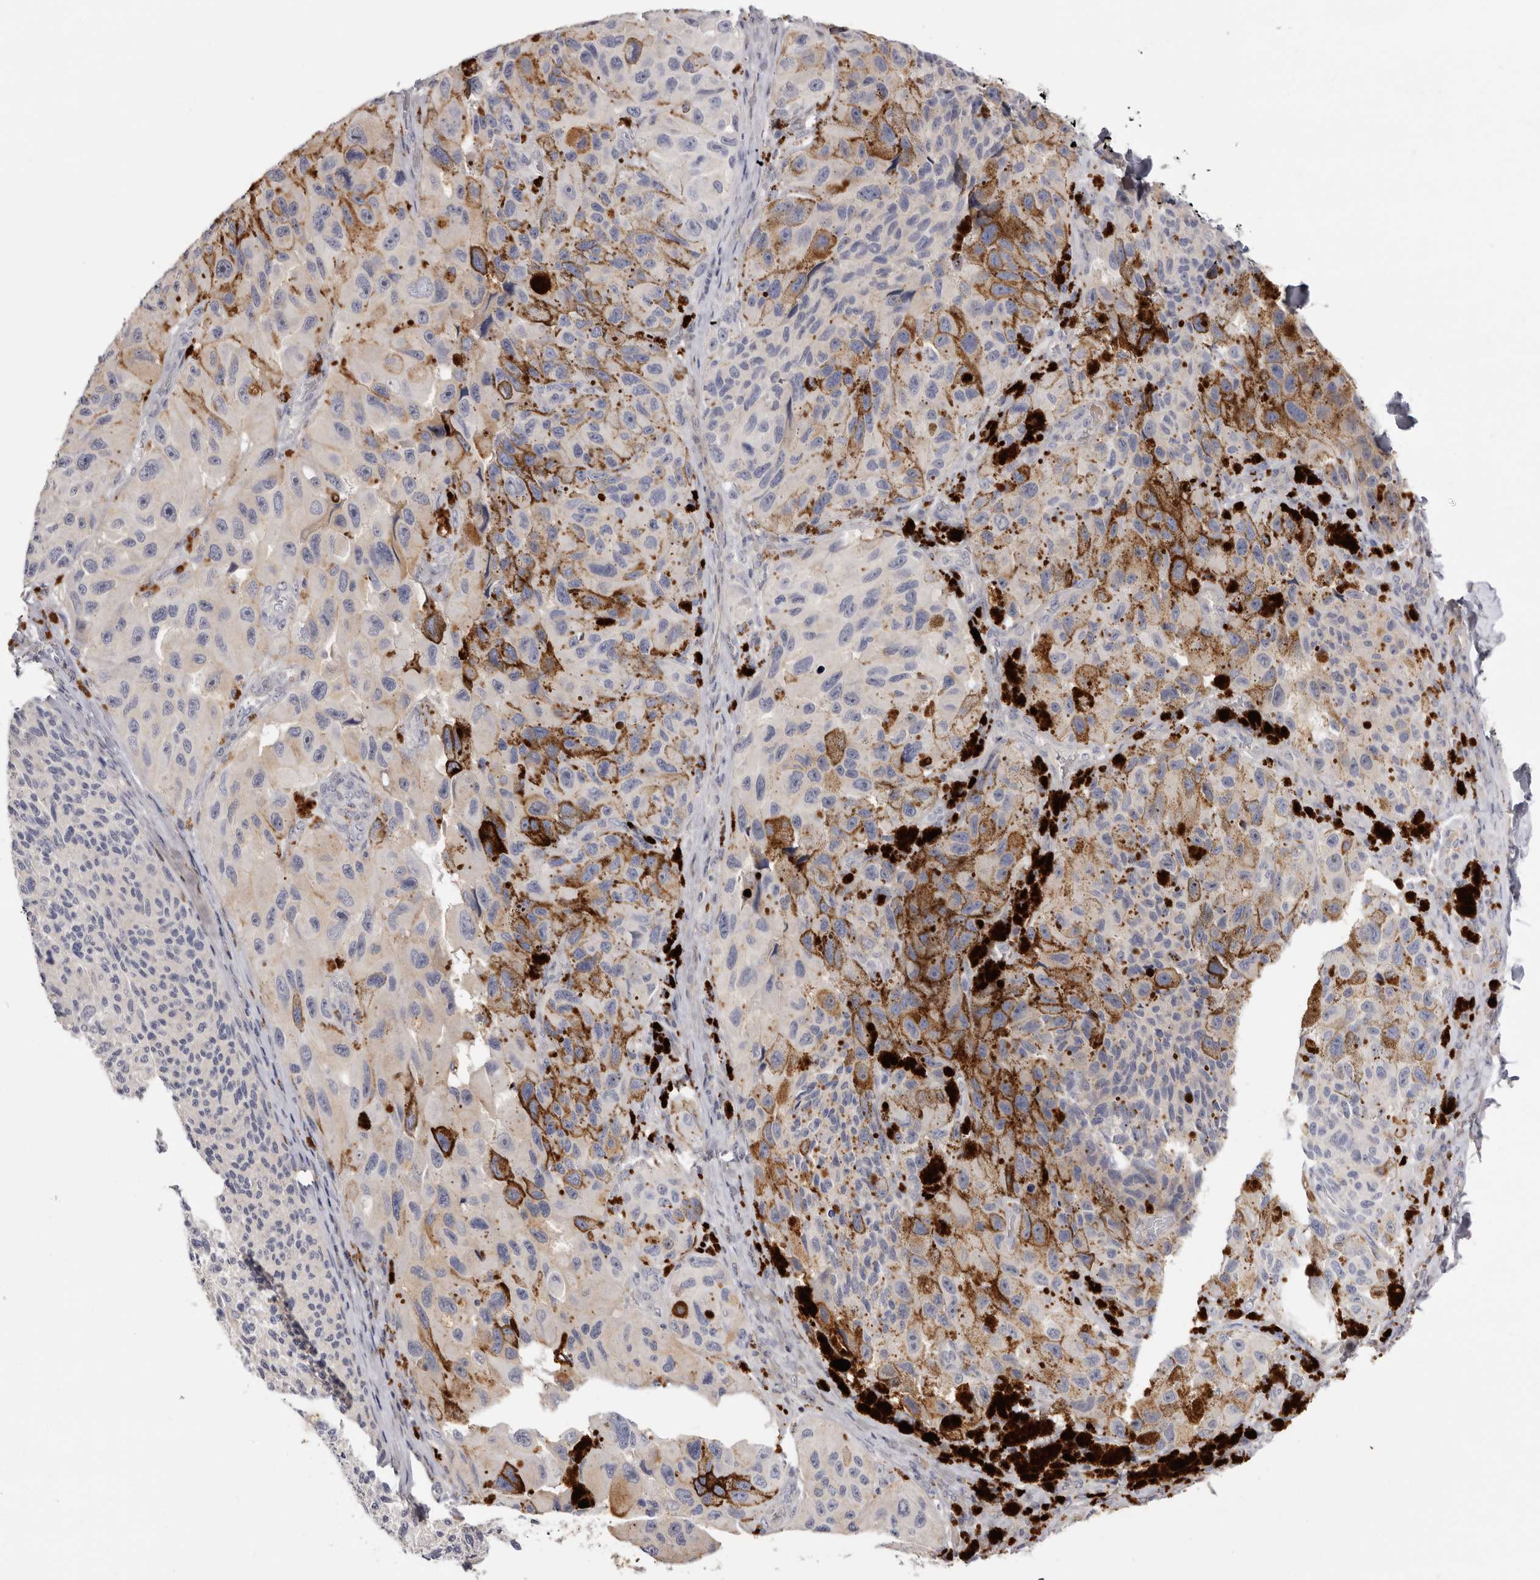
{"staining": {"intensity": "negative", "quantity": "none", "location": "none"}, "tissue": "melanoma", "cell_type": "Tumor cells", "image_type": "cancer", "snomed": [{"axis": "morphology", "description": "Malignant melanoma, NOS"}, {"axis": "topography", "description": "Skin"}], "caption": "The micrograph displays no significant staining in tumor cells of melanoma.", "gene": "STK16", "patient": {"sex": "female", "age": 73}}